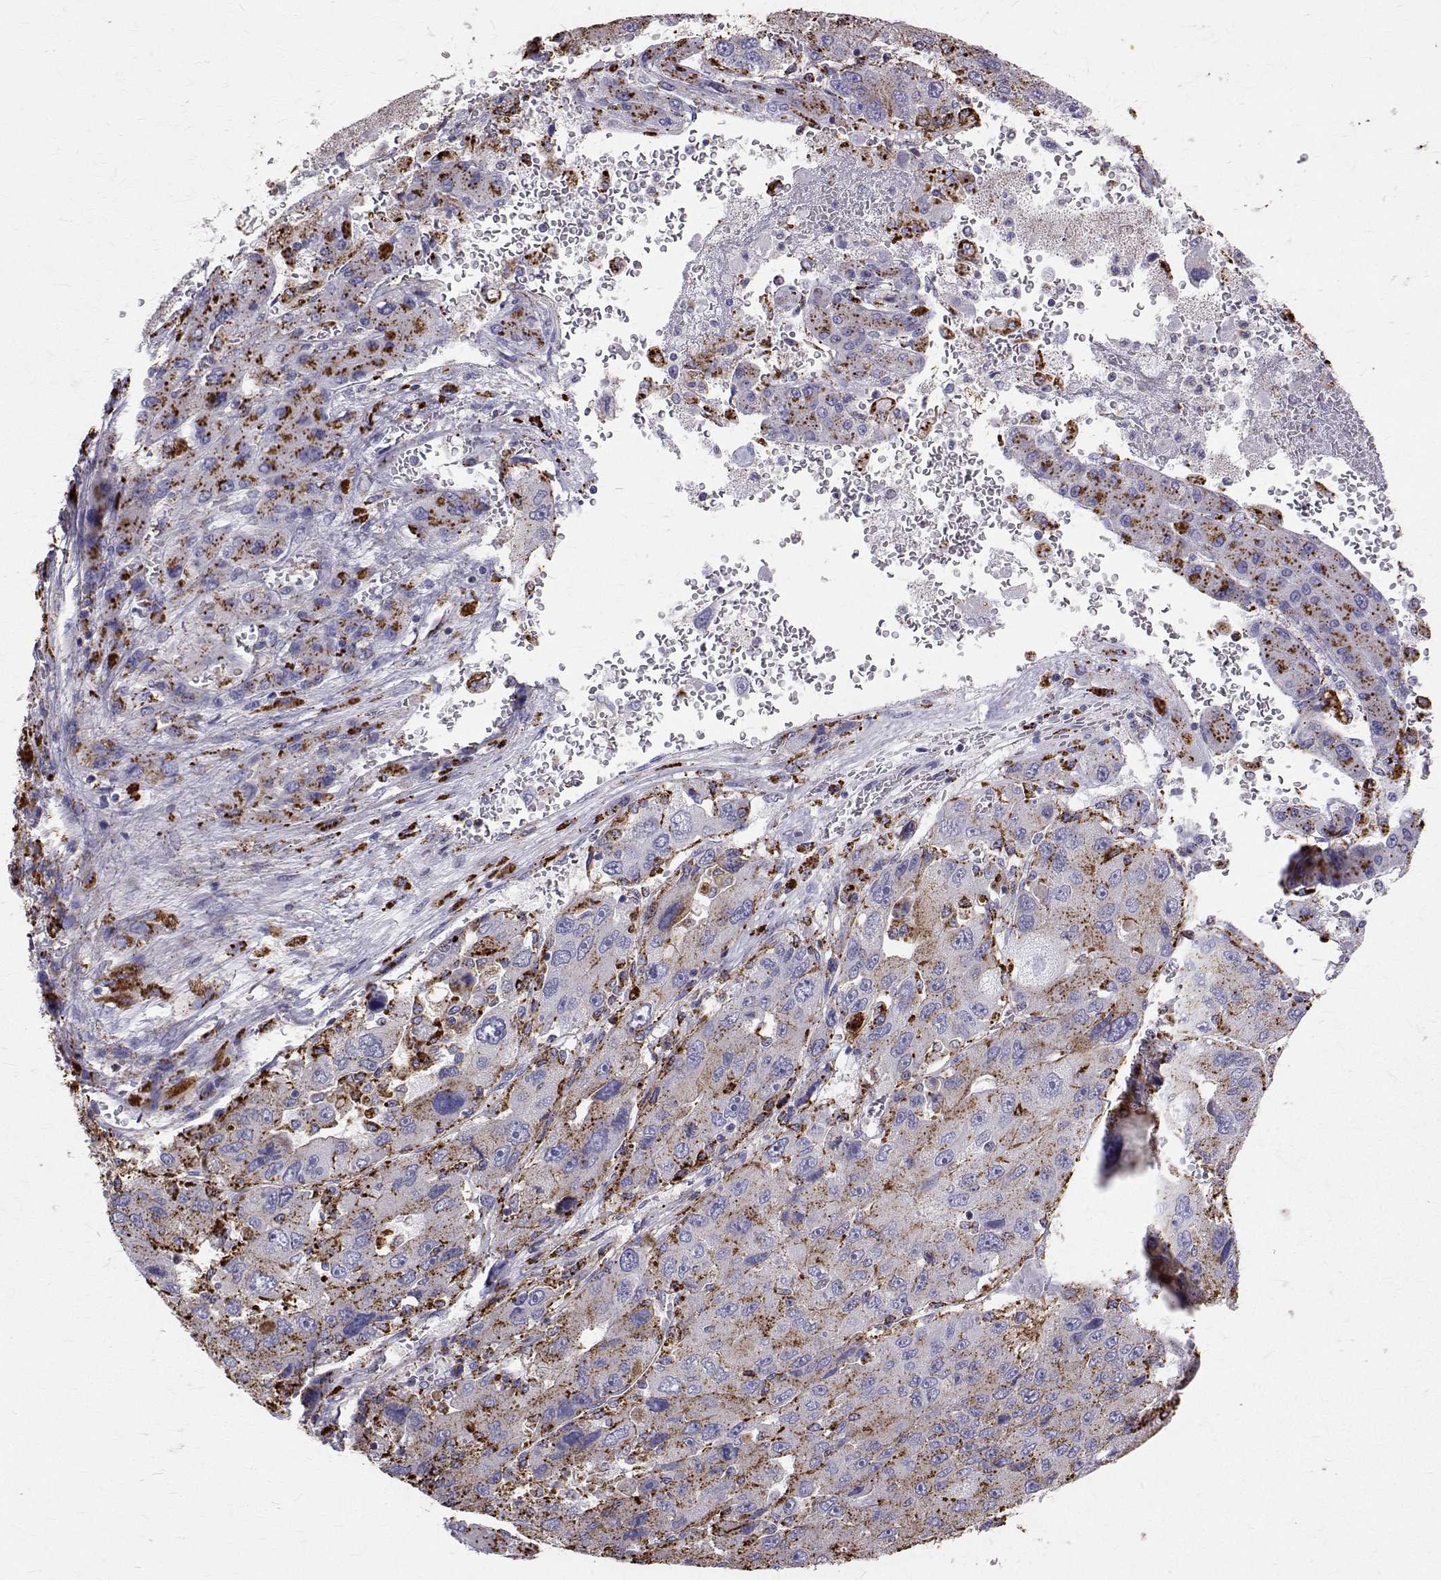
{"staining": {"intensity": "moderate", "quantity": "25%-75%", "location": "cytoplasmic/membranous"}, "tissue": "liver cancer", "cell_type": "Tumor cells", "image_type": "cancer", "snomed": [{"axis": "morphology", "description": "Carcinoma, Hepatocellular, NOS"}, {"axis": "topography", "description": "Liver"}], "caption": "This photomicrograph demonstrates hepatocellular carcinoma (liver) stained with immunohistochemistry (IHC) to label a protein in brown. The cytoplasmic/membranous of tumor cells show moderate positivity for the protein. Nuclei are counter-stained blue.", "gene": "TPP1", "patient": {"sex": "female", "age": 41}}